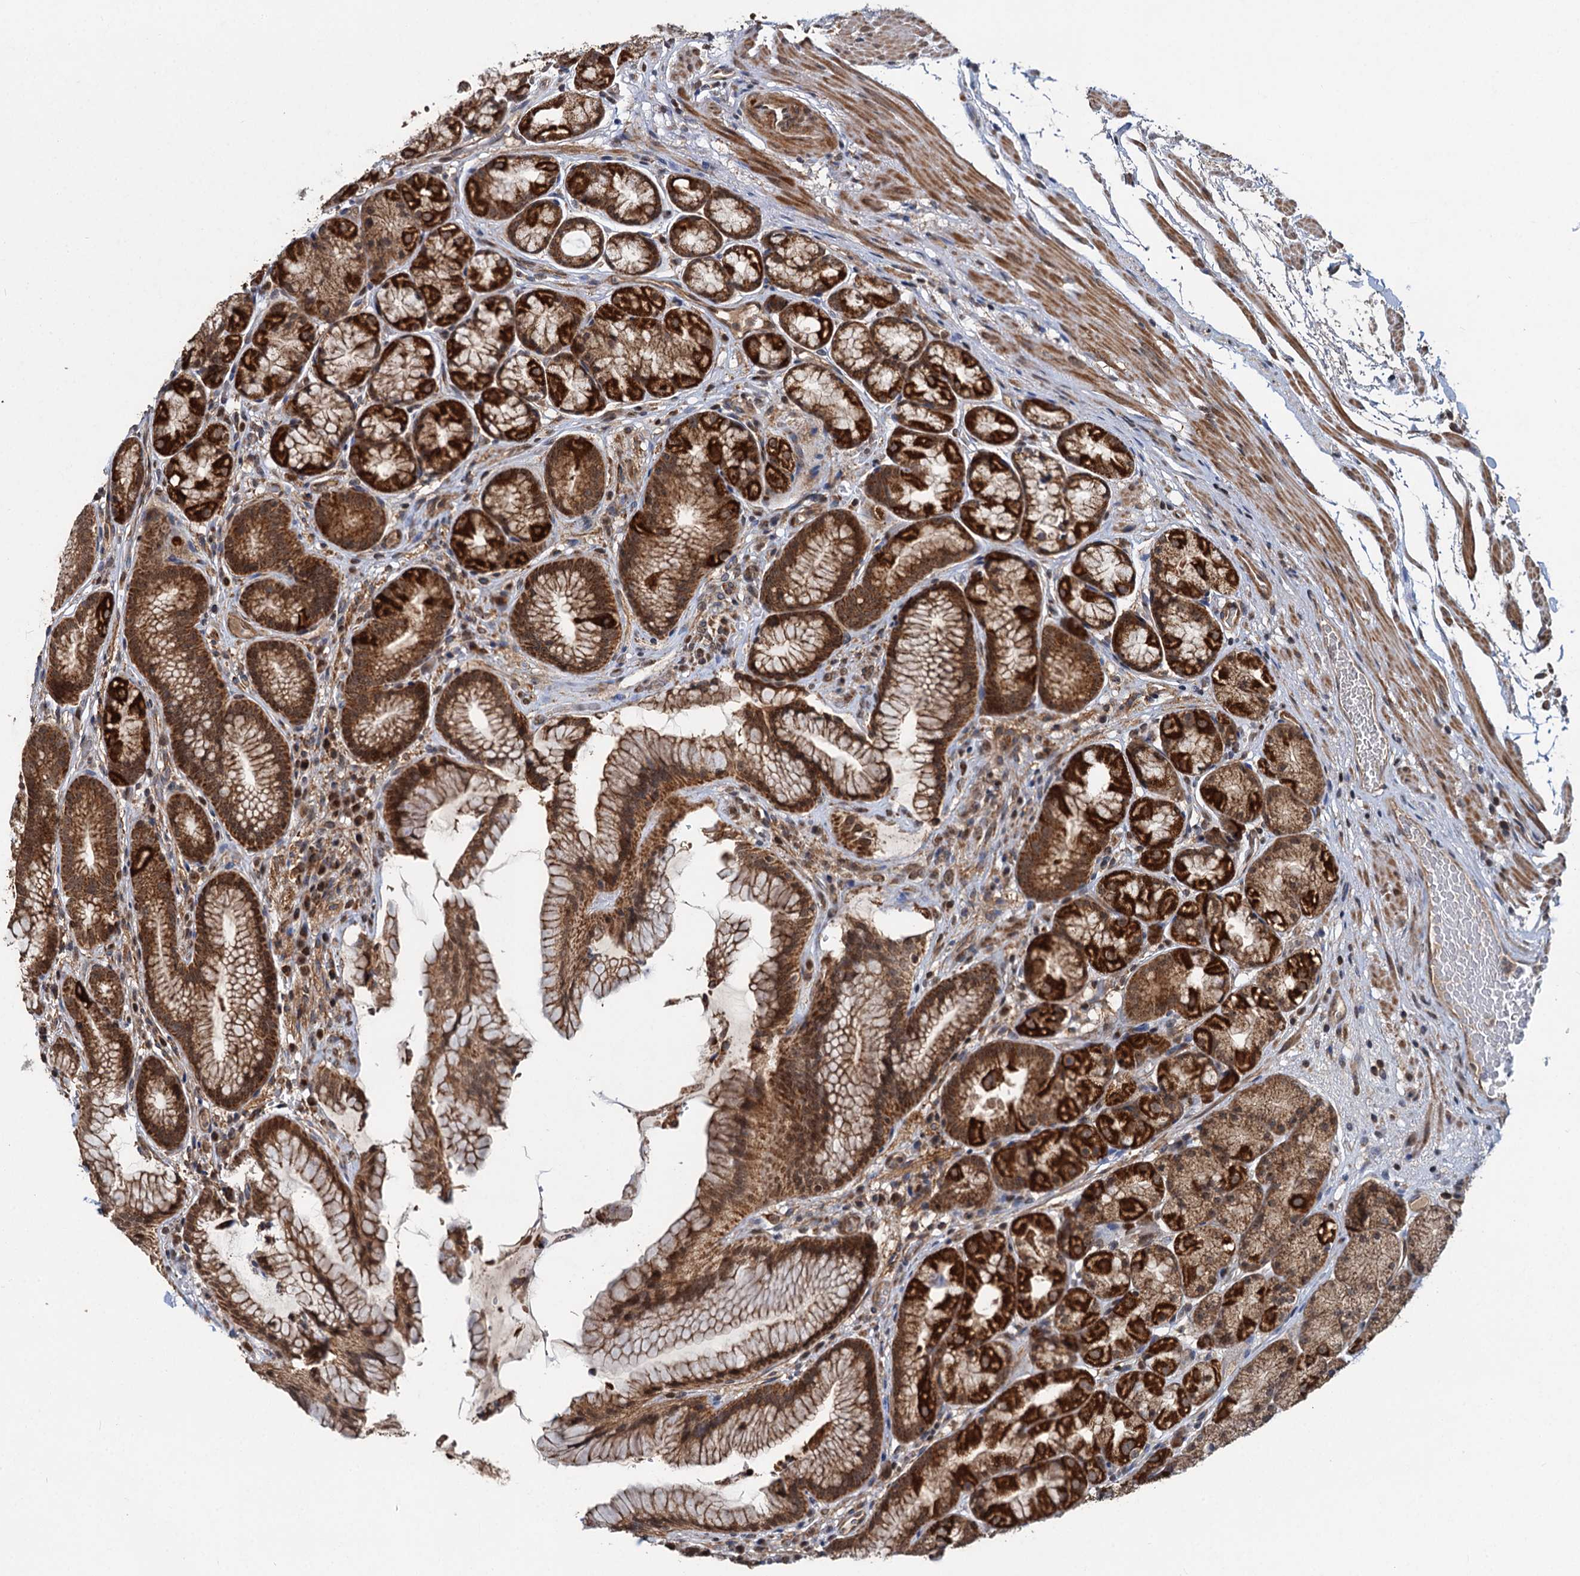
{"staining": {"intensity": "strong", "quantity": ">75%", "location": "cytoplasmic/membranous,nuclear"}, "tissue": "stomach", "cell_type": "Glandular cells", "image_type": "normal", "snomed": [{"axis": "morphology", "description": "Normal tissue, NOS"}, {"axis": "topography", "description": "Stomach"}], "caption": "Brown immunohistochemical staining in unremarkable stomach demonstrates strong cytoplasmic/membranous,nuclear expression in approximately >75% of glandular cells.", "gene": "CEP76", "patient": {"sex": "male", "age": 63}}